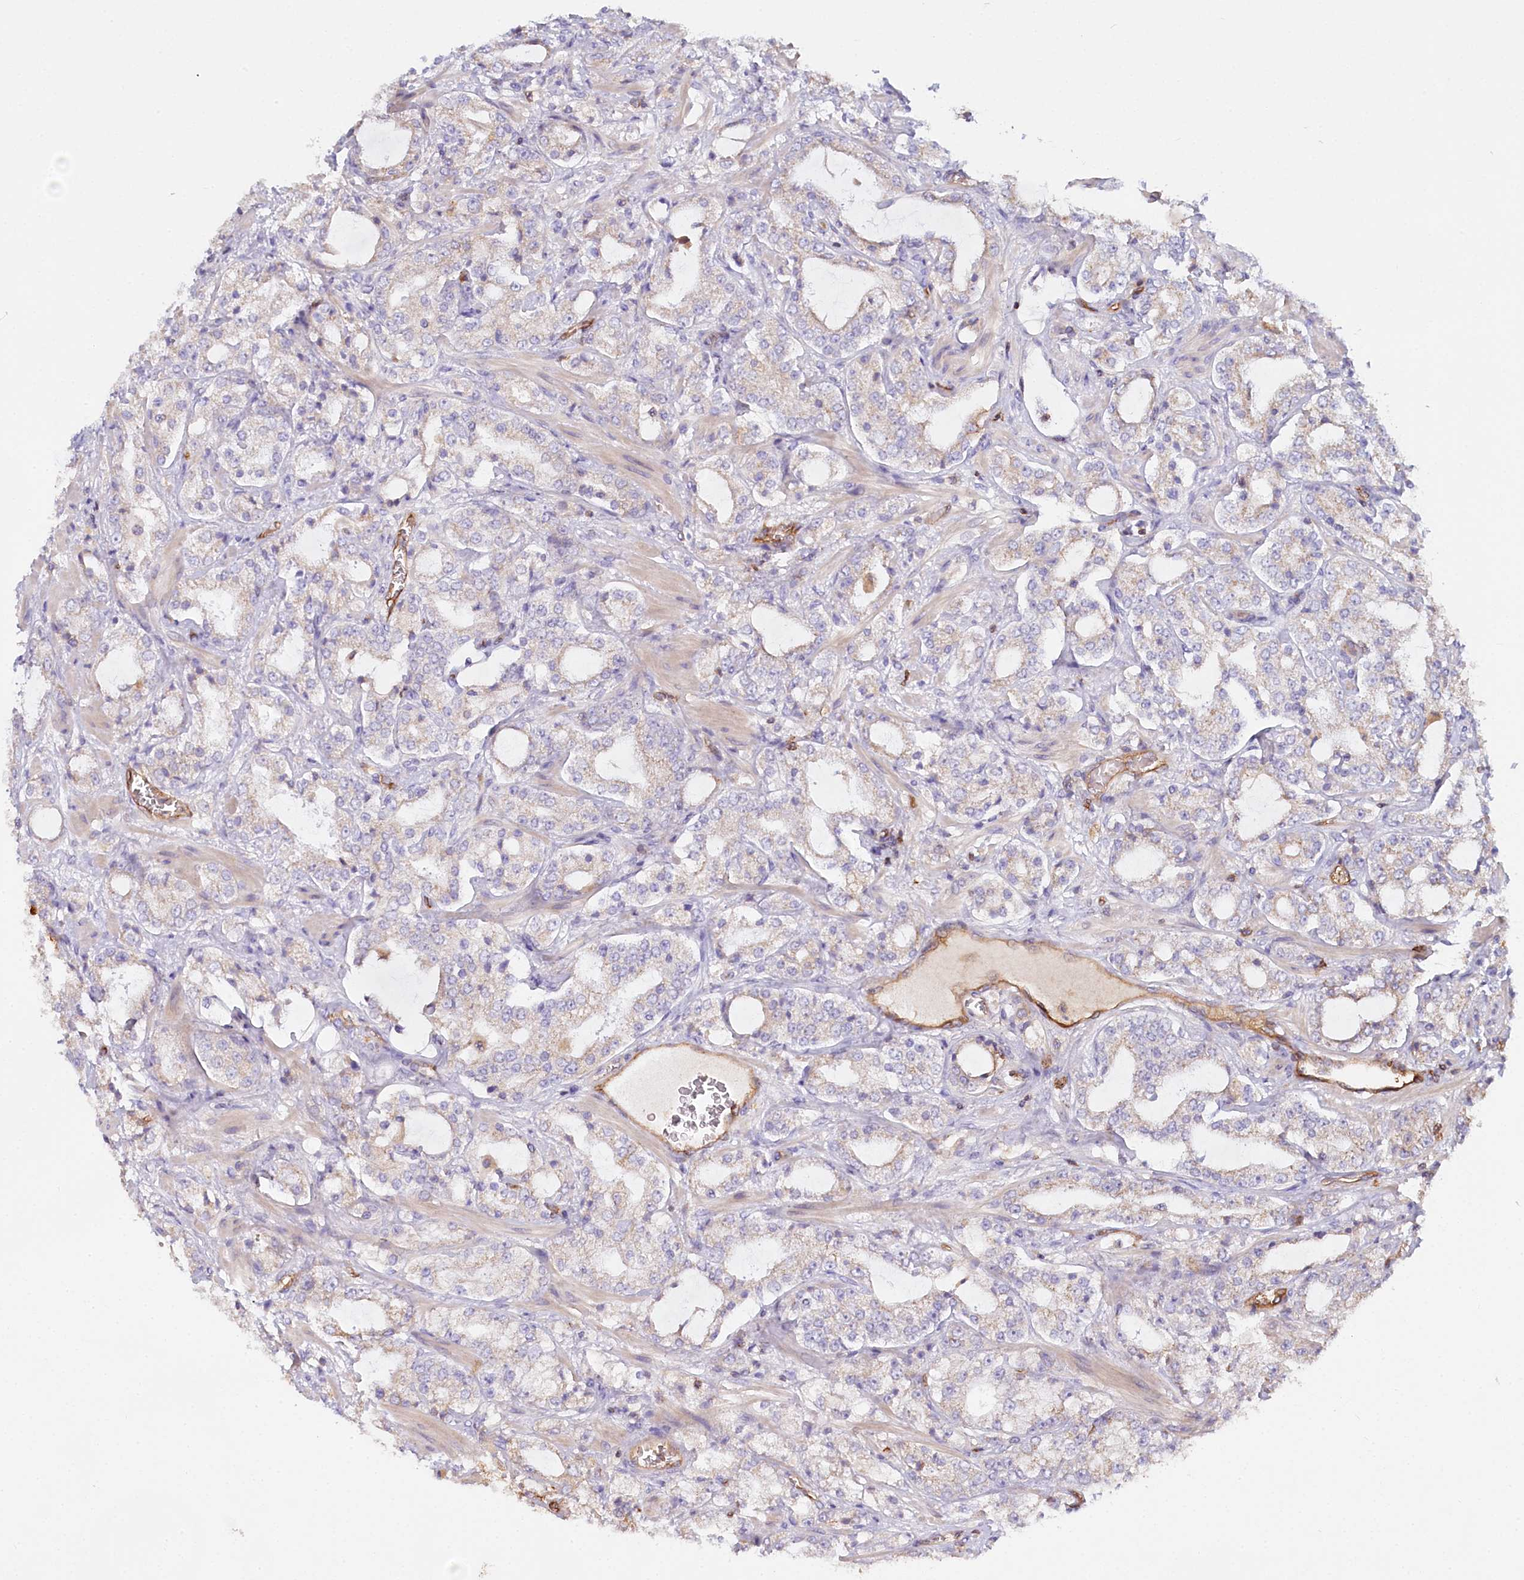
{"staining": {"intensity": "negative", "quantity": "none", "location": "none"}, "tissue": "prostate cancer", "cell_type": "Tumor cells", "image_type": "cancer", "snomed": [{"axis": "morphology", "description": "Adenocarcinoma, High grade"}, {"axis": "topography", "description": "Prostate"}], "caption": "High-grade adenocarcinoma (prostate) was stained to show a protein in brown. There is no significant expression in tumor cells.", "gene": "RBP5", "patient": {"sex": "male", "age": 64}}